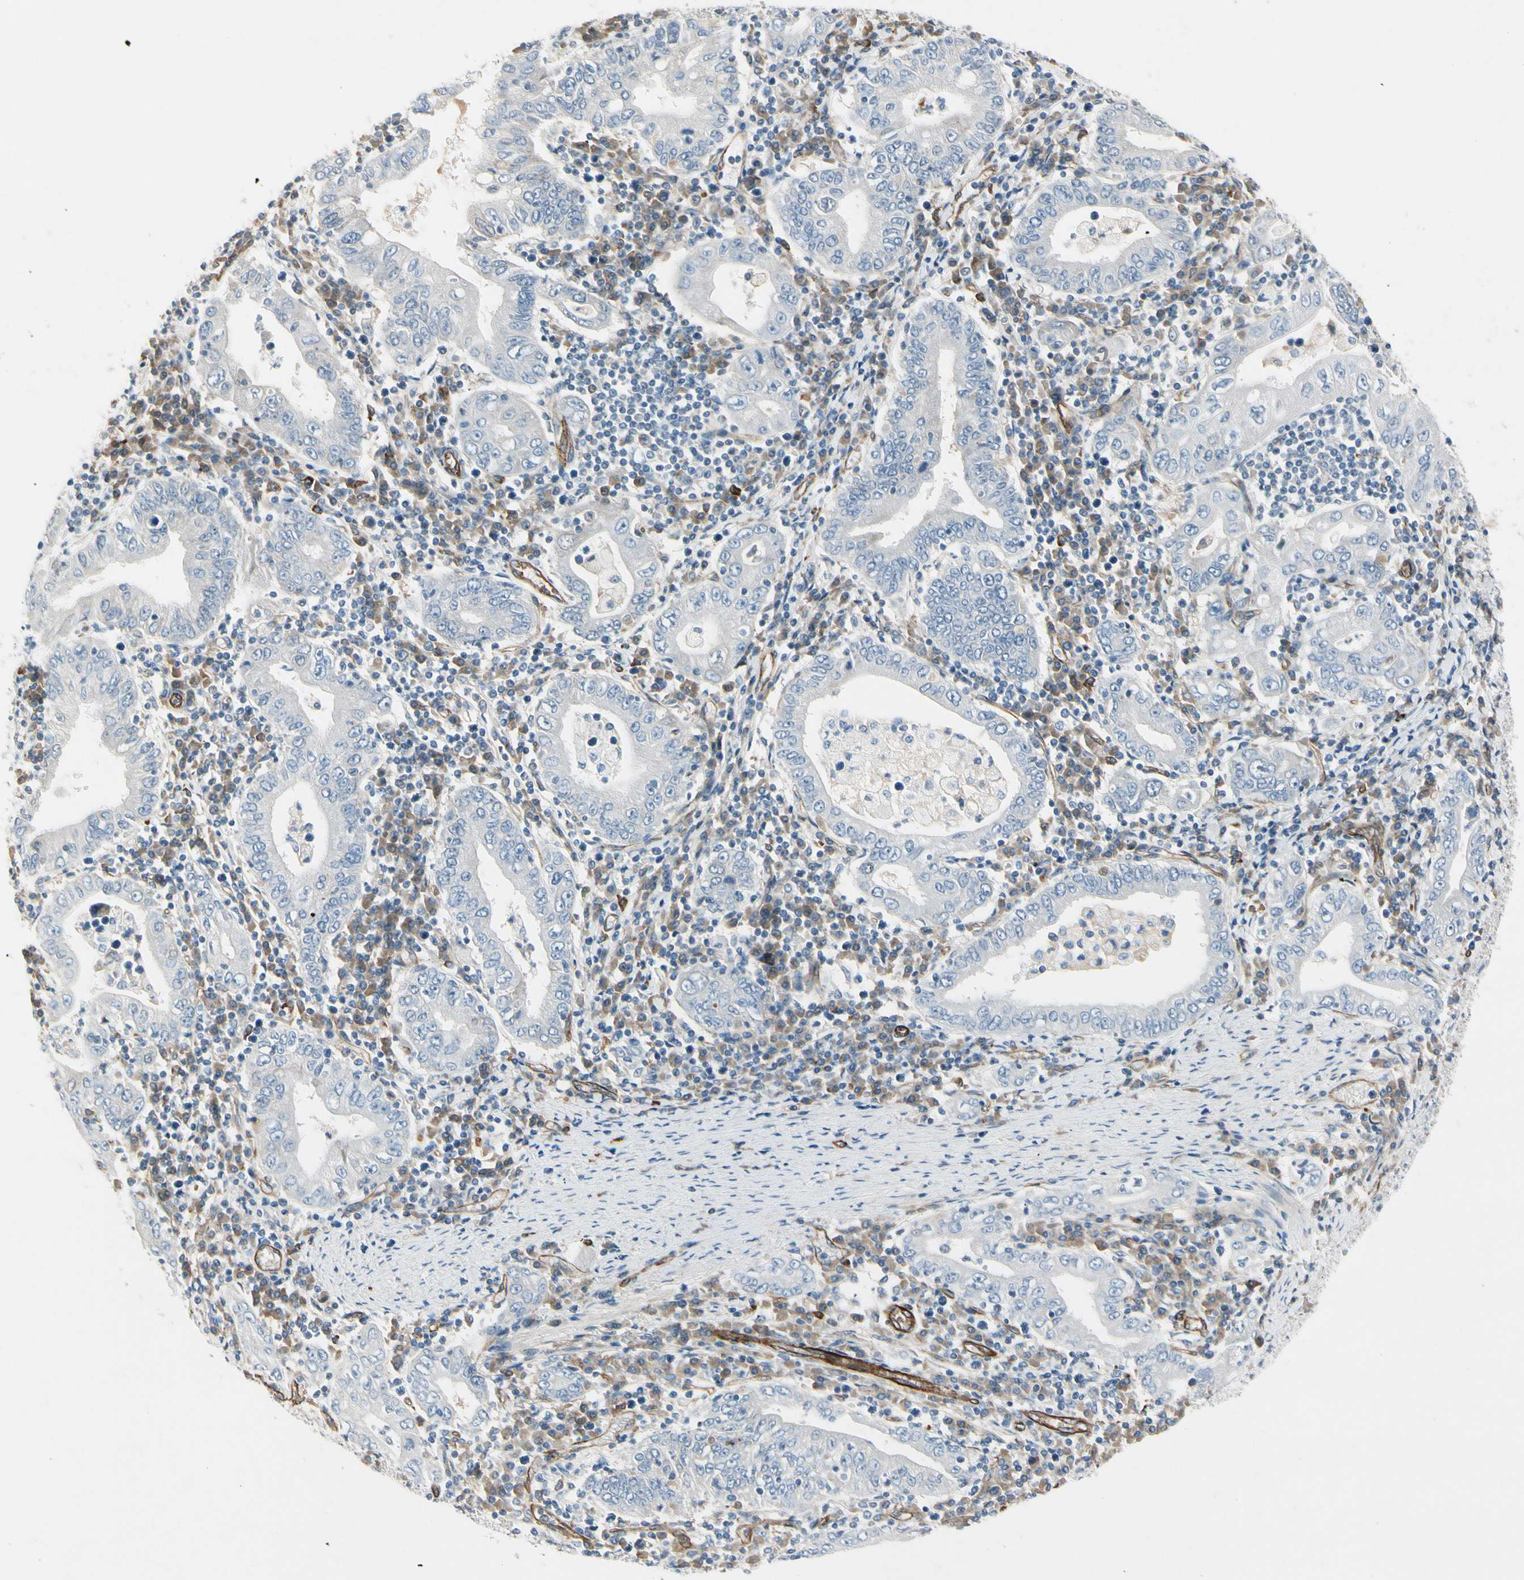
{"staining": {"intensity": "negative", "quantity": "none", "location": "none"}, "tissue": "stomach cancer", "cell_type": "Tumor cells", "image_type": "cancer", "snomed": [{"axis": "morphology", "description": "Normal tissue, NOS"}, {"axis": "morphology", "description": "Adenocarcinoma, NOS"}, {"axis": "topography", "description": "Esophagus"}, {"axis": "topography", "description": "Stomach, upper"}, {"axis": "topography", "description": "Peripheral nerve tissue"}], "caption": "Immunohistochemistry image of neoplastic tissue: adenocarcinoma (stomach) stained with DAB reveals no significant protein expression in tumor cells.", "gene": "CD93", "patient": {"sex": "male", "age": 62}}